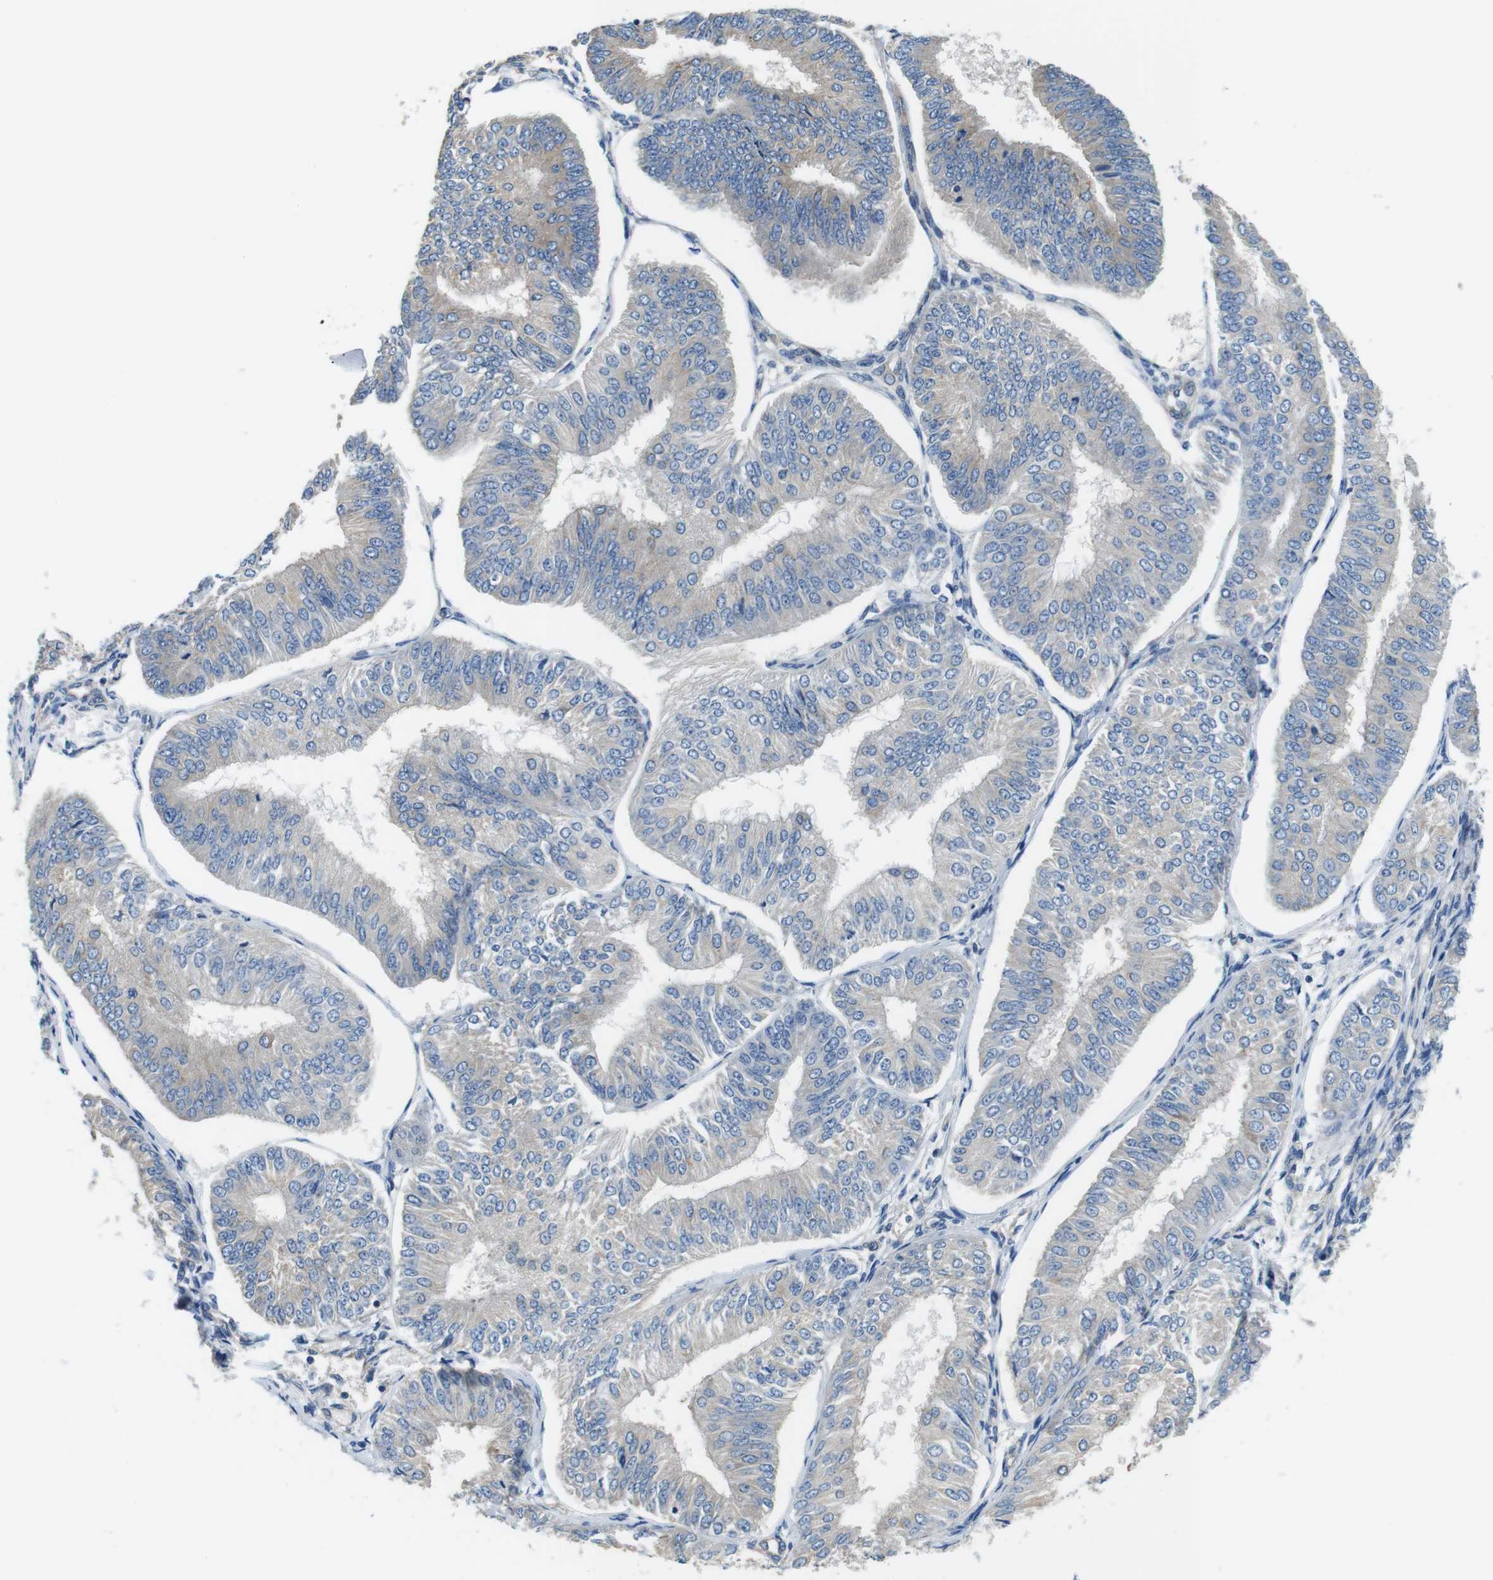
{"staining": {"intensity": "weak", "quantity": ">75%", "location": "cytoplasmic/membranous"}, "tissue": "endometrial cancer", "cell_type": "Tumor cells", "image_type": "cancer", "snomed": [{"axis": "morphology", "description": "Adenocarcinoma, NOS"}, {"axis": "topography", "description": "Endometrium"}], "caption": "This is an image of immunohistochemistry (IHC) staining of endometrial adenocarcinoma, which shows weak expression in the cytoplasmic/membranous of tumor cells.", "gene": "DENND4C", "patient": {"sex": "female", "age": 58}}